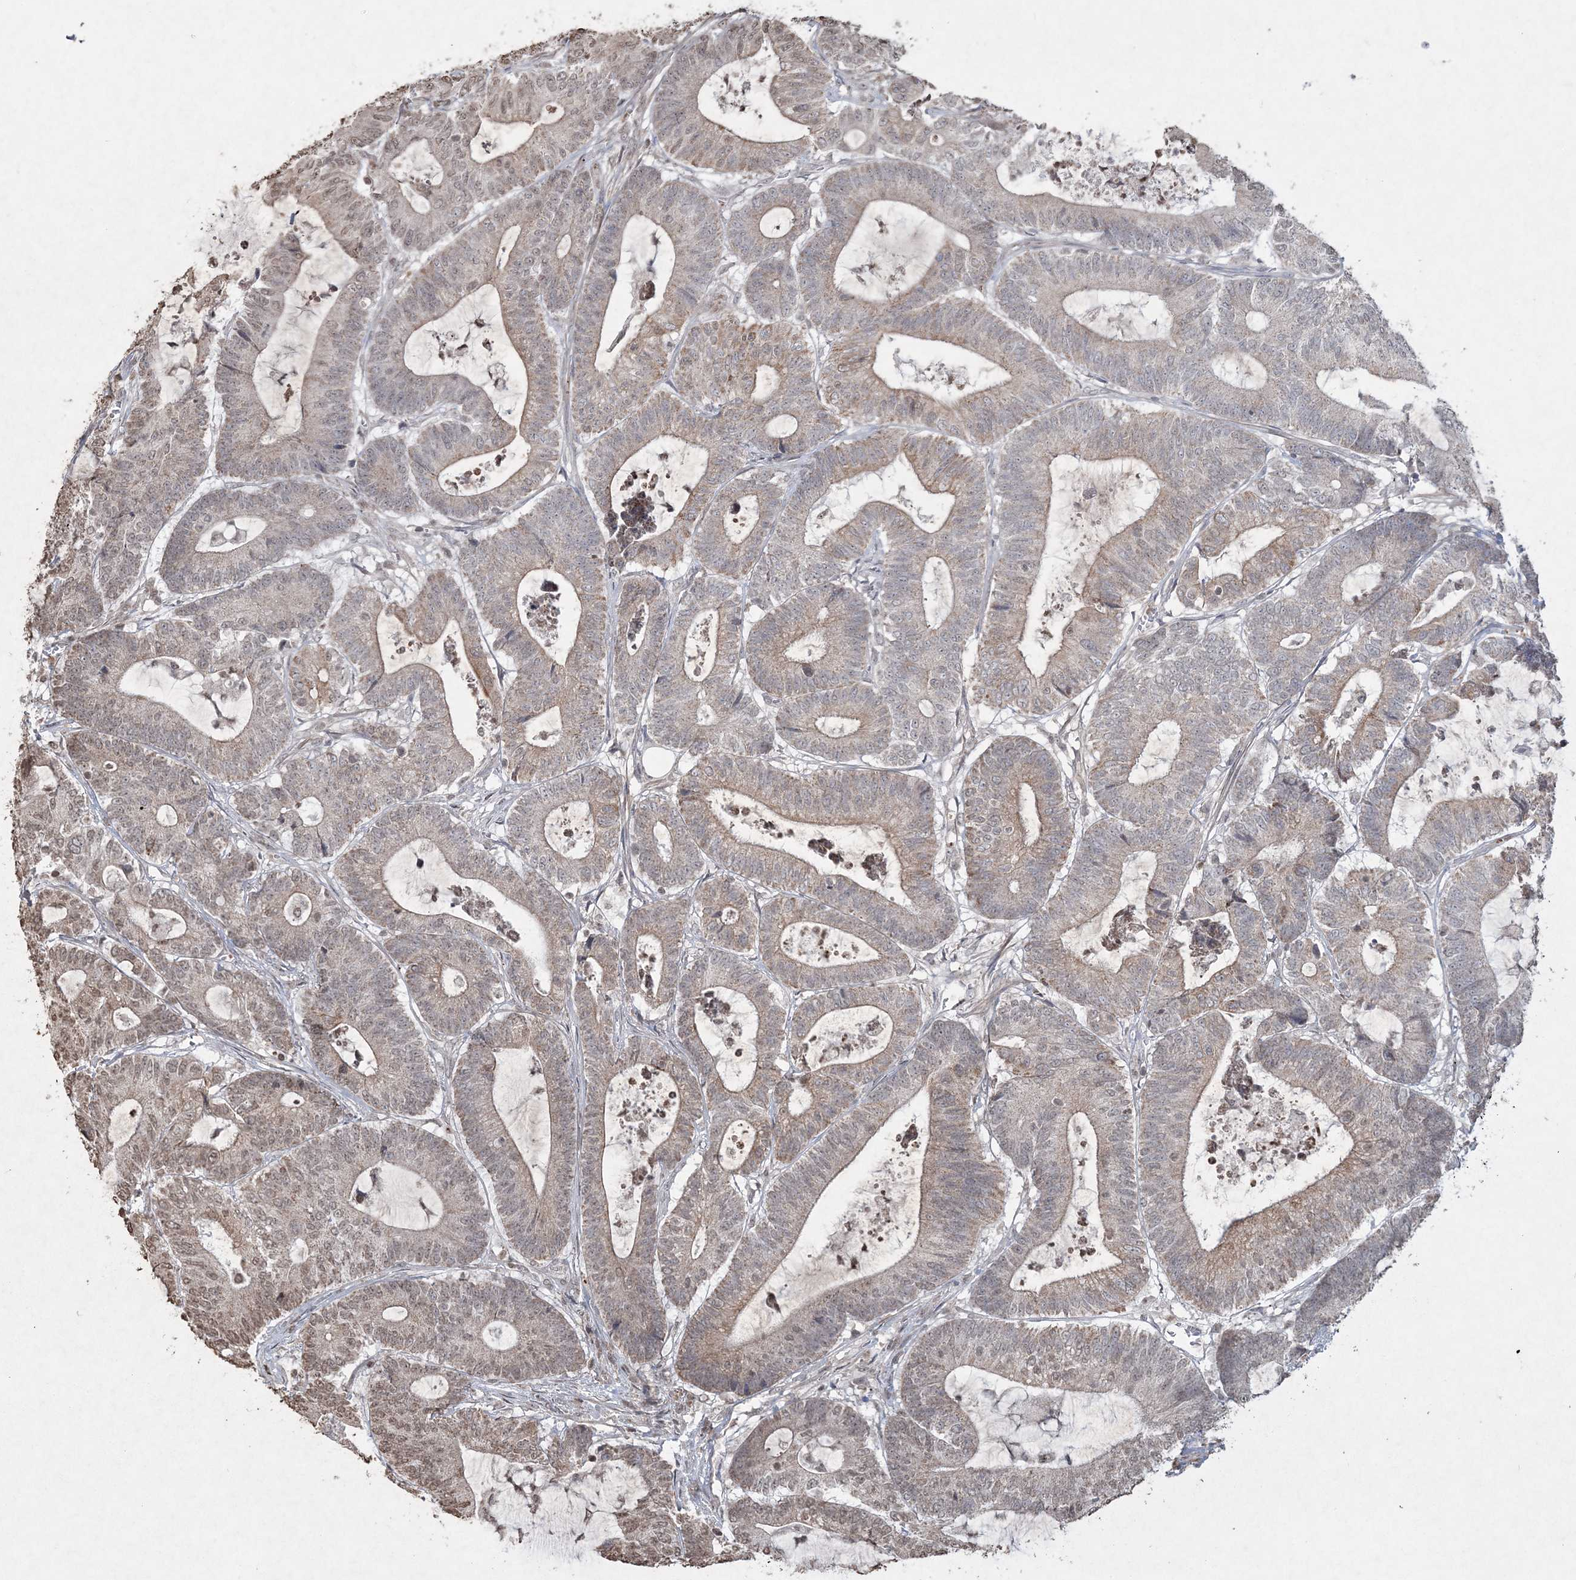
{"staining": {"intensity": "weak", "quantity": "<25%", "location": "cytoplasmic/membranous,nuclear"}, "tissue": "colorectal cancer", "cell_type": "Tumor cells", "image_type": "cancer", "snomed": [{"axis": "morphology", "description": "Adenocarcinoma, NOS"}, {"axis": "topography", "description": "Colon"}], "caption": "Tumor cells are negative for protein expression in human colorectal cancer (adenocarcinoma).", "gene": "TTC7A", "patient": {"sex": "female", "age": 84}}